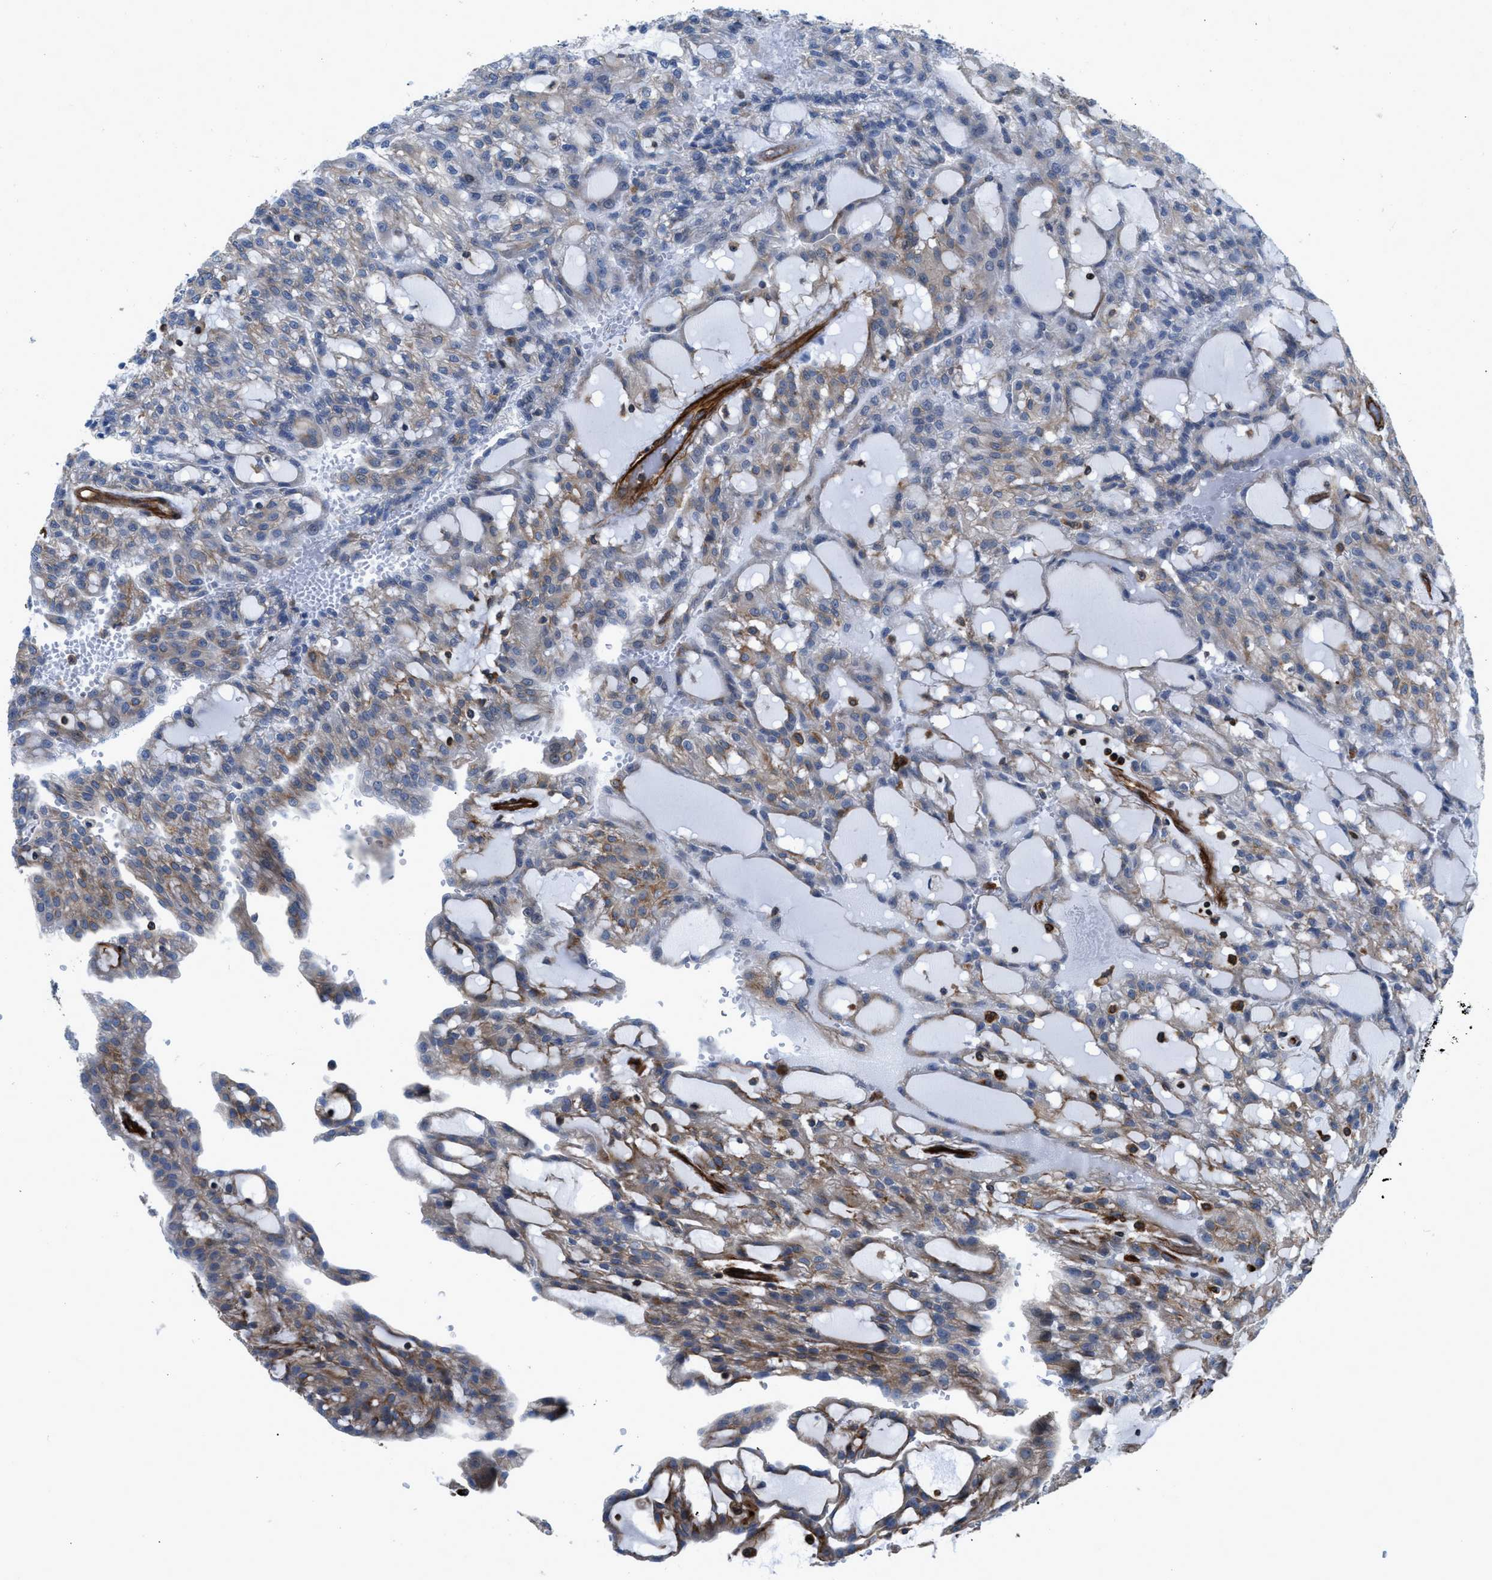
{"staining": {"intensity": "weak", "quantity": "25%-75%", "location": "cytoplasmic/membranous"}, "tissue": "renal cancer", "cell_type": "Tumor cells", "image_type": "cancer", "snomed": [{"axis": "morphology", "description": "Adenocarcinoma, NOS"}, {"axis": "topography", "description": "Kidney"}], "caption": "Protein staining exhibits weak cytoplasmic/membranous positivity in about 25%-75% of tumor cells in renal adenocarcinoma.", "gene": "PTPRE", "patient": {"sex": "male", "age": 63}}